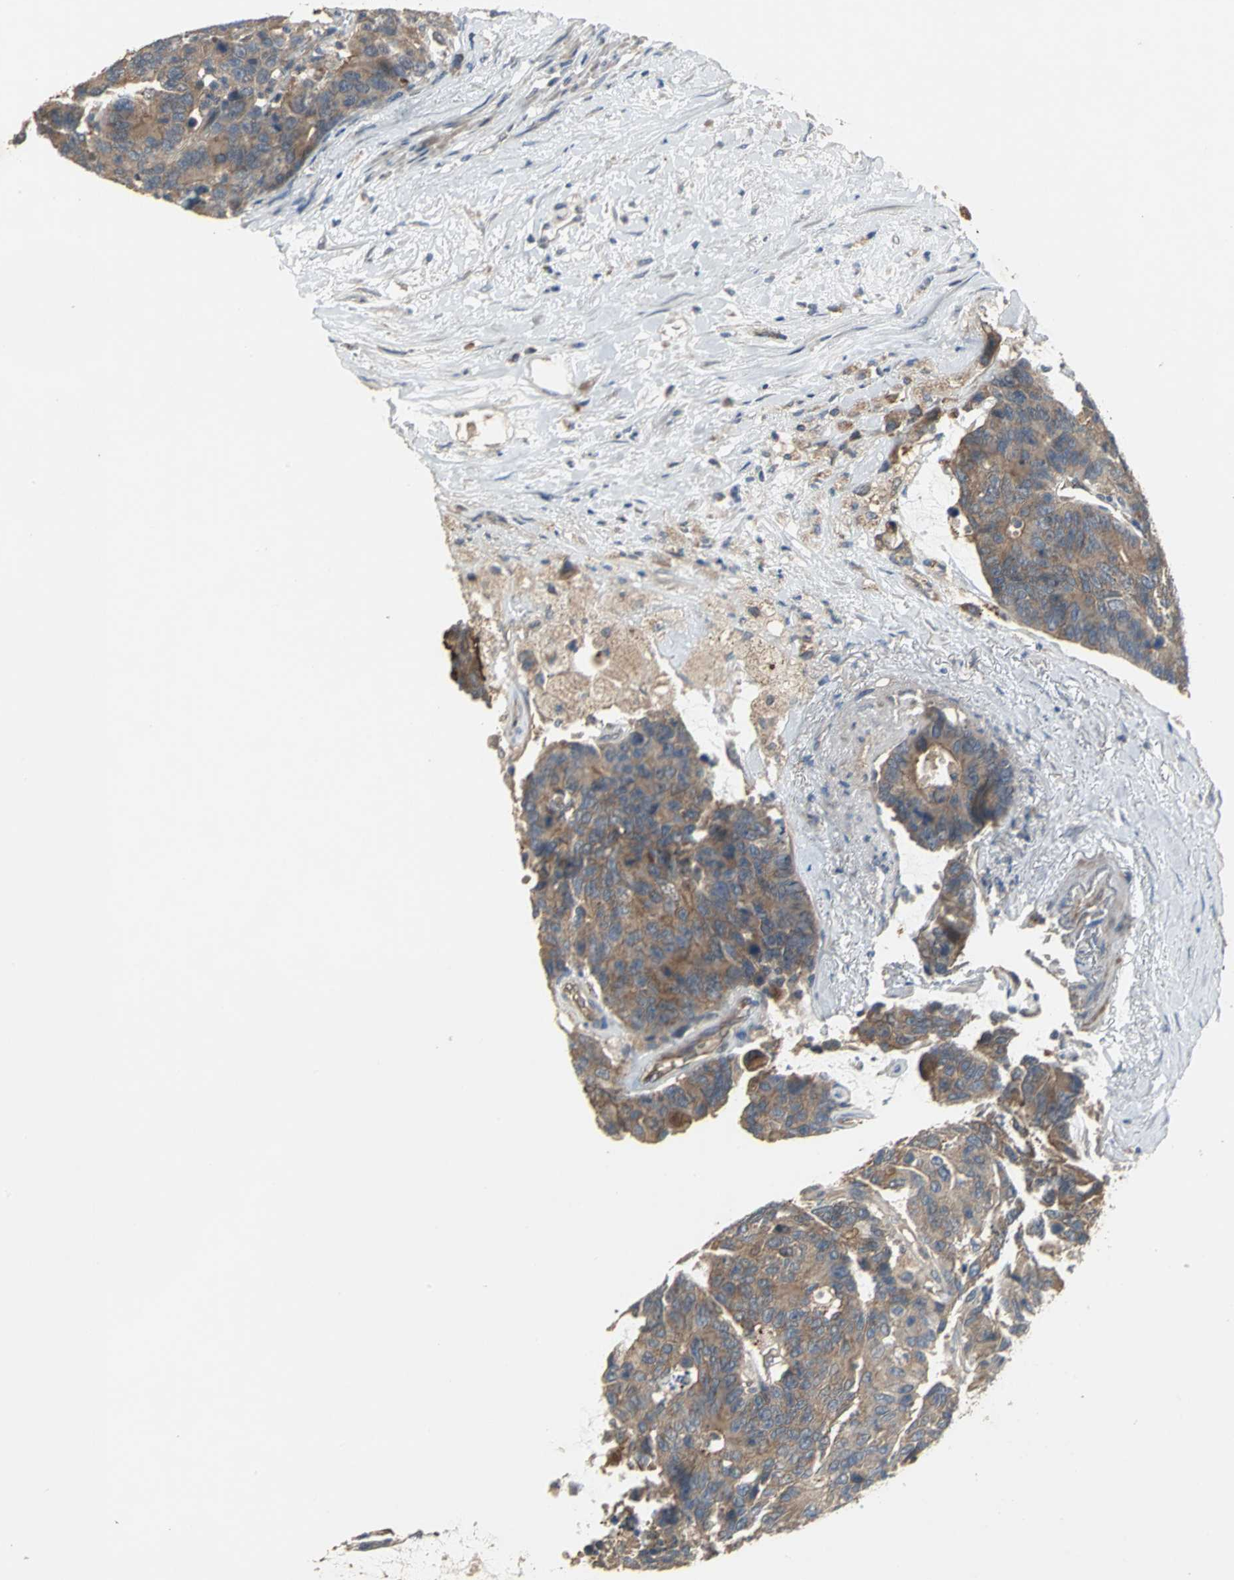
{"staining": {"intensity": "moderate", "quantity": ">75%", "location": "cytoplasmic/membranous"}, "tissue": "colorectal cancer", "cell_type": "Tumor cells", "image_type": "cancer", "snomed": [{"axis": "morphology", "description": "Adenocarcinoma, NOS"}, {"axis": "topography", "description": "Colon"}], "caption": "DAB immunohistochemical staining of human colorectal adenocarcinoma exhibits moderate cytoplasmic/membranous protein staining in approximately >75% of tumor cells.", "gene": "MET", "patient": {"sex": "female", "age": 86}}